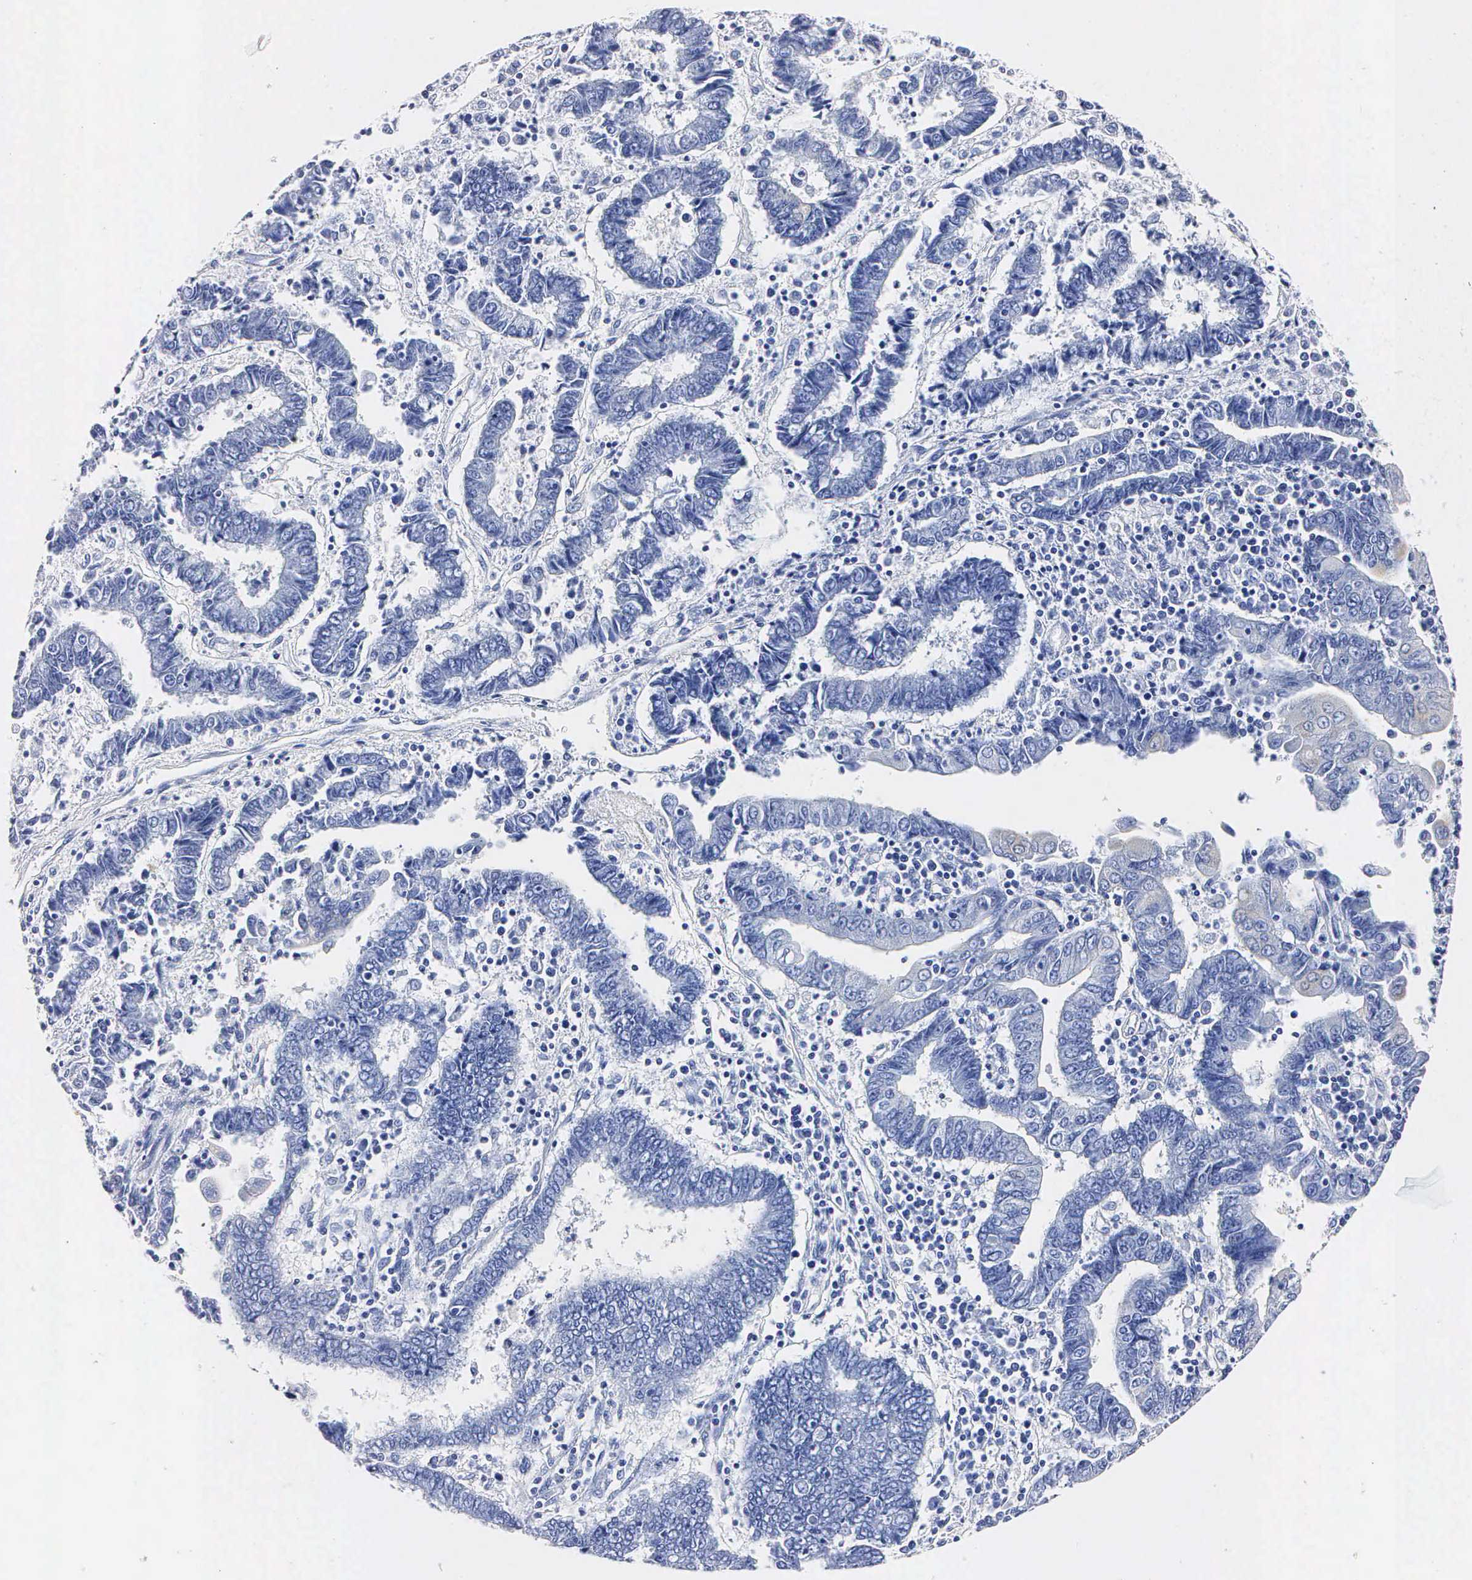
{"staining": {"intensity": "negative", "quantity": "none", "location": "none"}, "tissue": "endometrial cancer", "cell_type": "Tumor cells", "image_type": "cancer", "snomed": [{"axis": "morphology", "description": "Adenocarcinoma, NOS"}, {"axis": "topography", "description": "Endometrium"}], "caption": "Tumor cells are negative for brown protein staining in endometrial cancer.", "gene": "ENO2", "patient": {"sex": "female", "age": 75}}